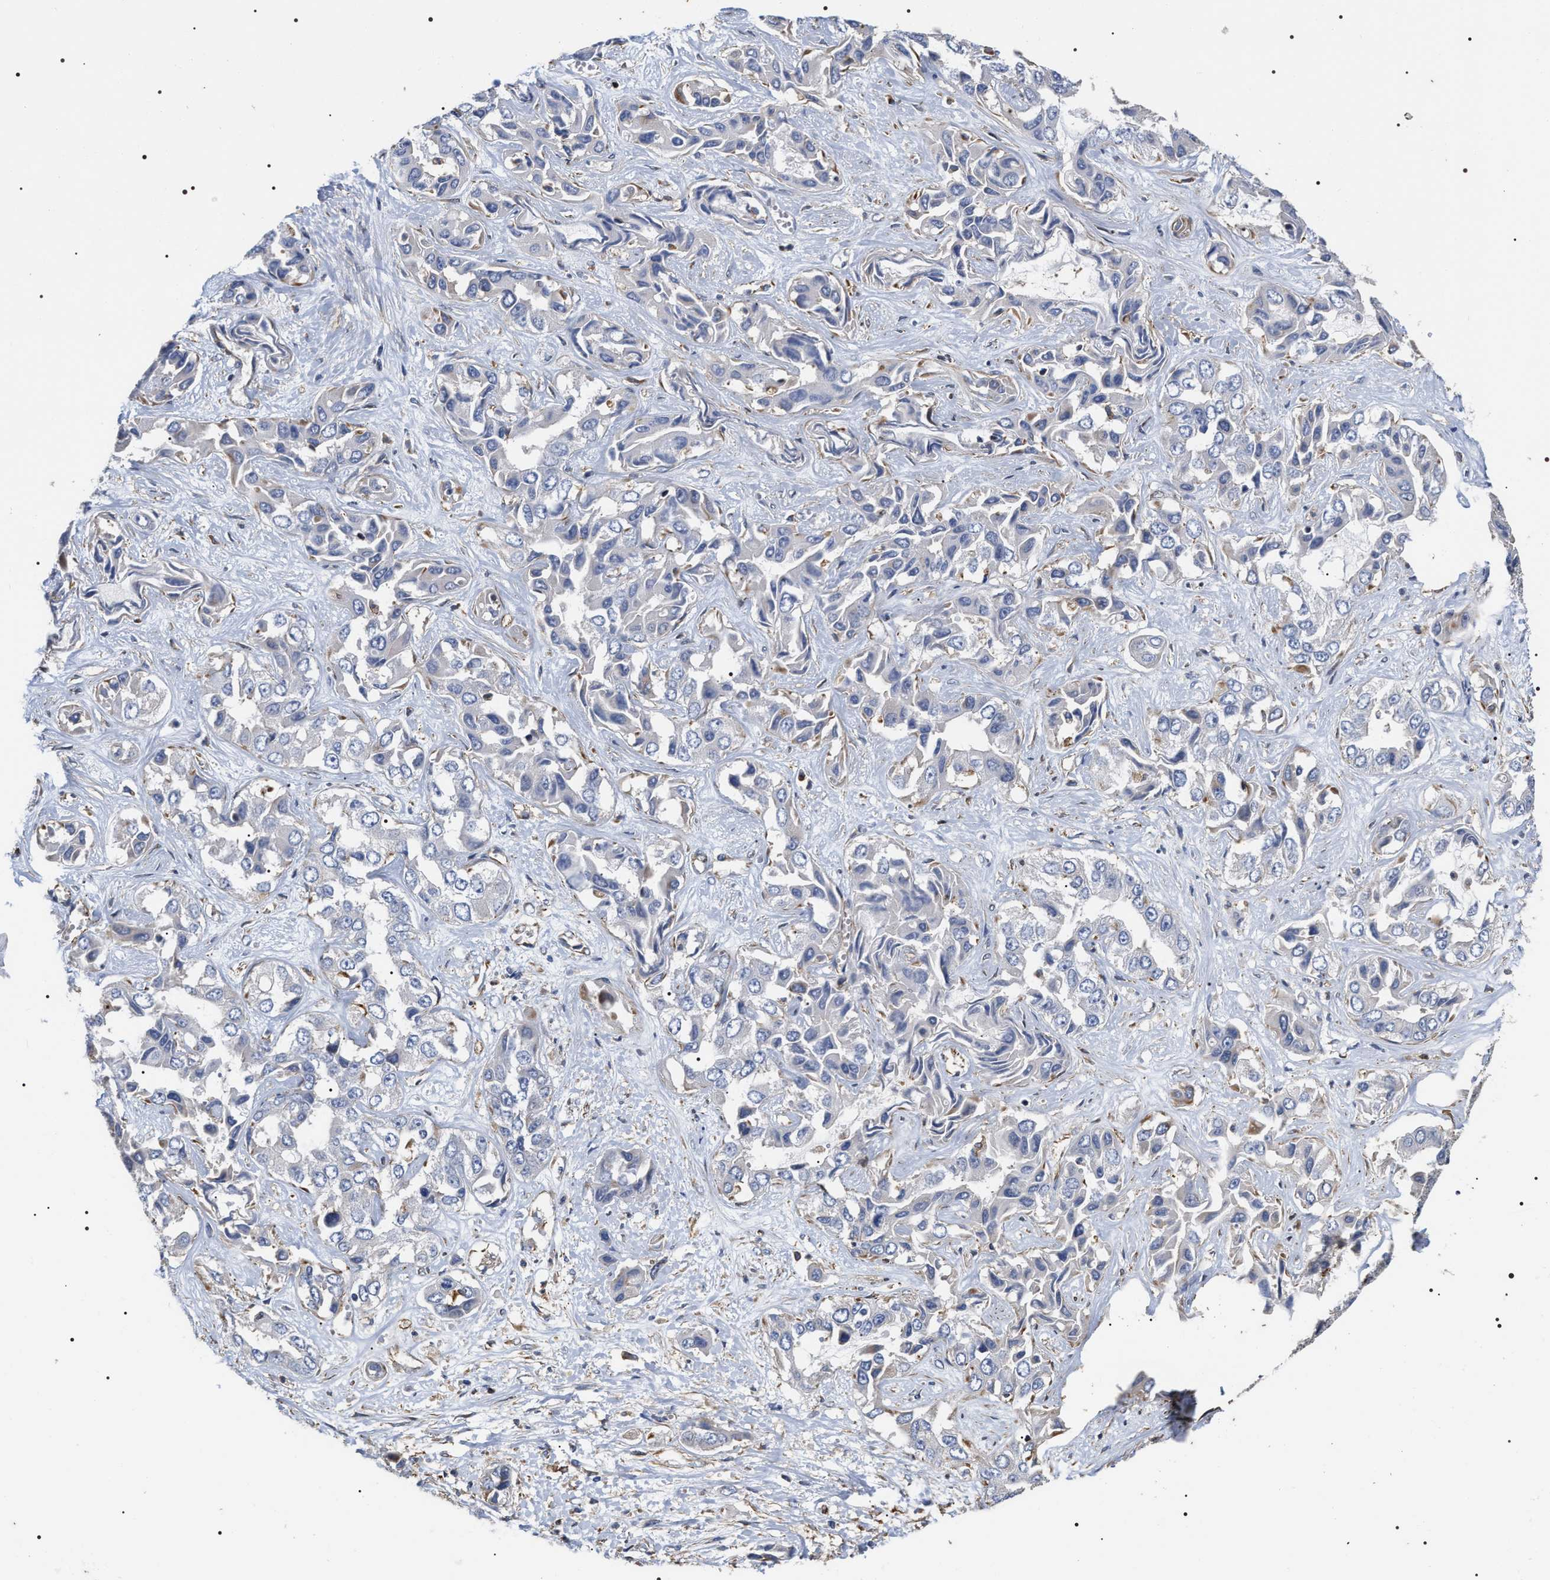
{"staining": {"intensity": "negative", "quantity": "none", "location": "none"}, "tissue": "liver cancer", "cell_type": "Tumor cells", "image_type": "cancer", "snomed": [{"axis": "morphology", "description": "Cholangiocarcinoma"}, {"axis": "topography", "description": "Liver"}], "caption": "Immunohistochemical staining of liver cancer demonstrates no significant staining in tumor cells. The staining is performed using DAB (3,3'-diaminobenzidine) brown chromogen with nuclei counter-stained in using hematoxylin.", "gene": "TSPAN33", "patient": {"sex": "female", "age": 52}}